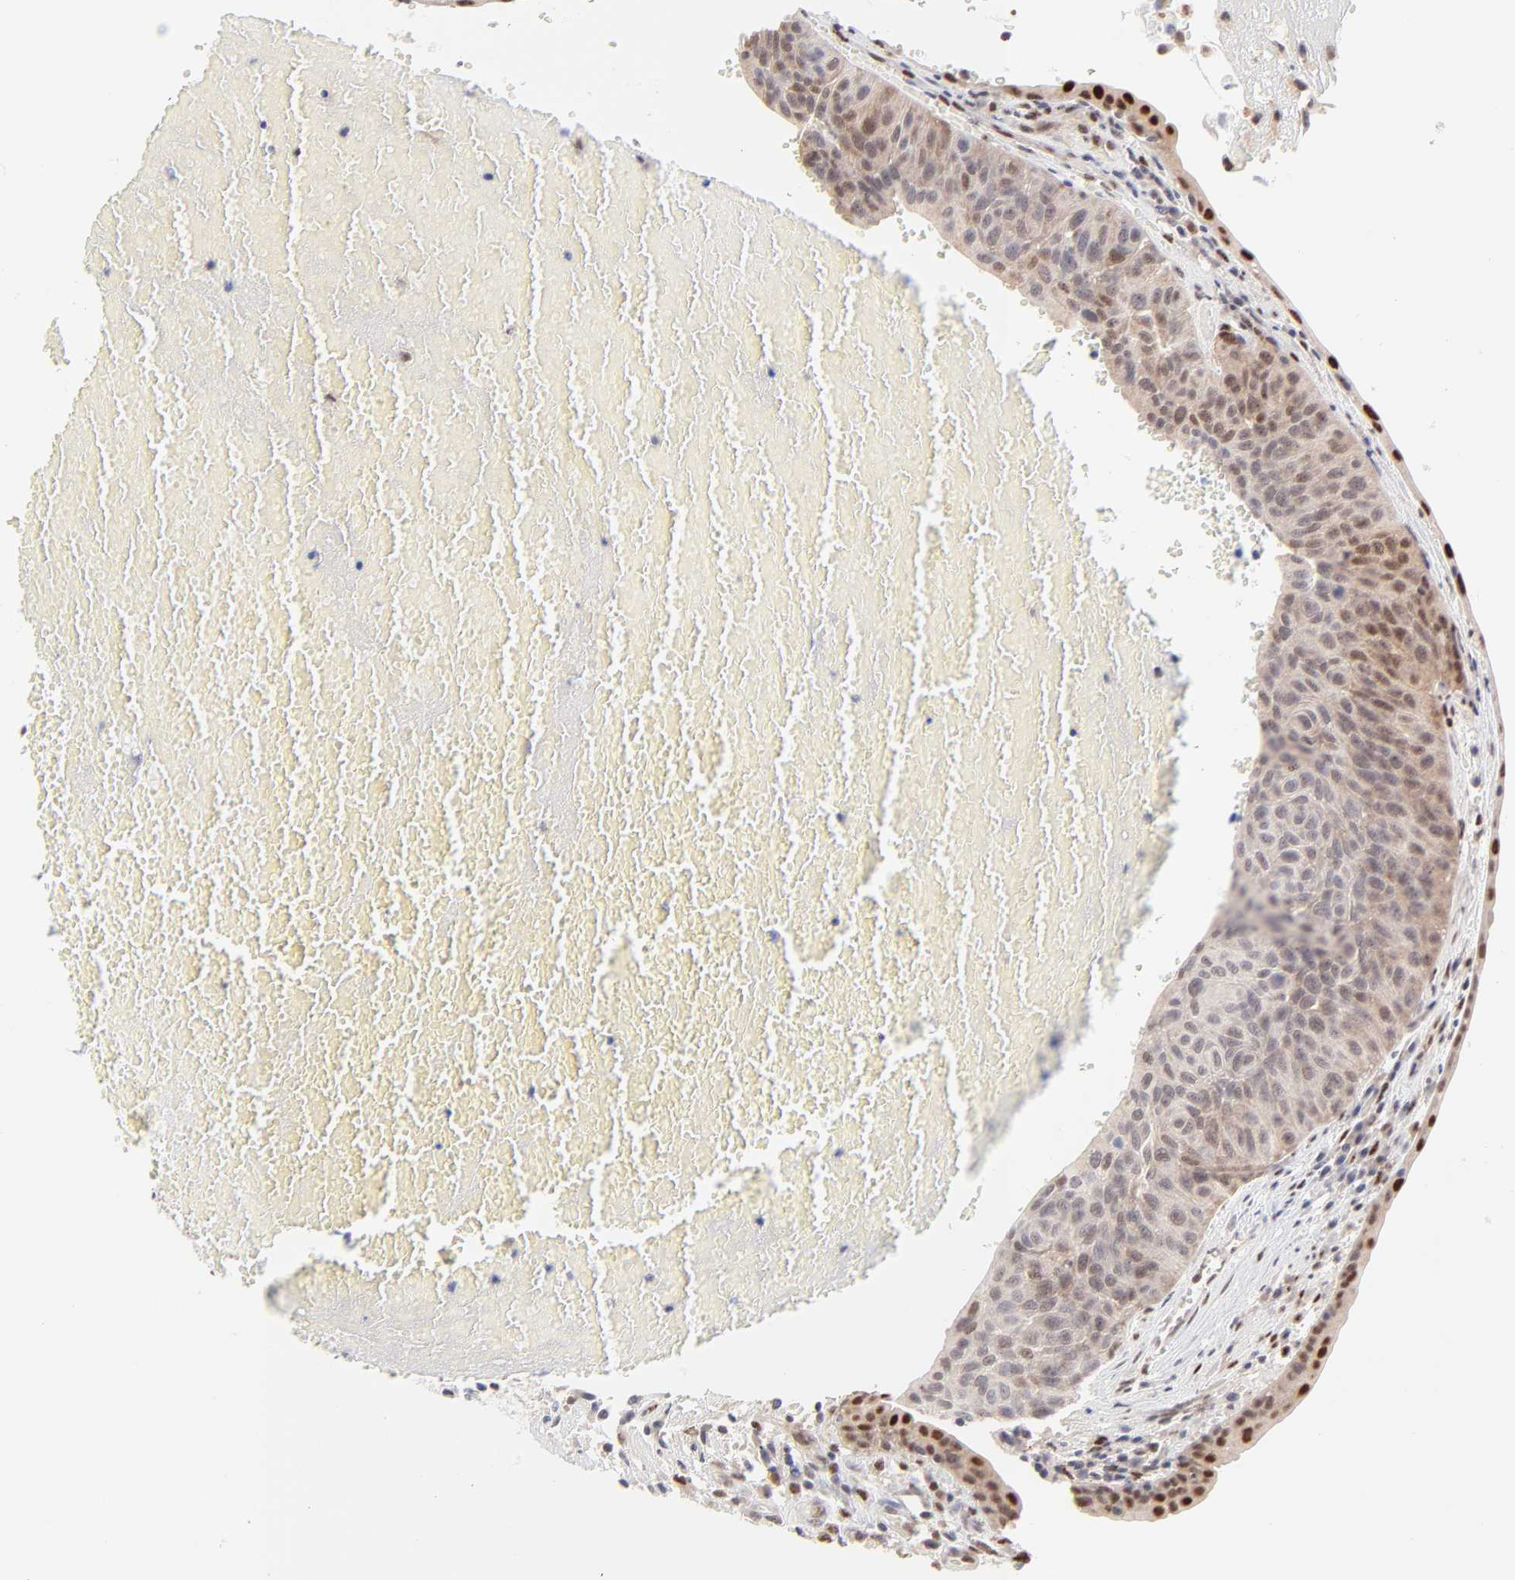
{"staining": {"intensity": "strong", "quantity": "25%-75%", "location": "nuclear"}, "tissue": "urothelial cancer", "cell_type": "Tumor cells", "image_type": "cancer", "snomed": [{"axis": "morphology", "description": "Urothelial carcinoma, High grade"}, {"axis": "topography", "description": "Urinary bladder"}], "caption": "Human urothelial cancer stained with a protein marker reveals strong staining in tumor cells.", "gene": "STAT3", "patient": {"sex": "male", "age": 66}}